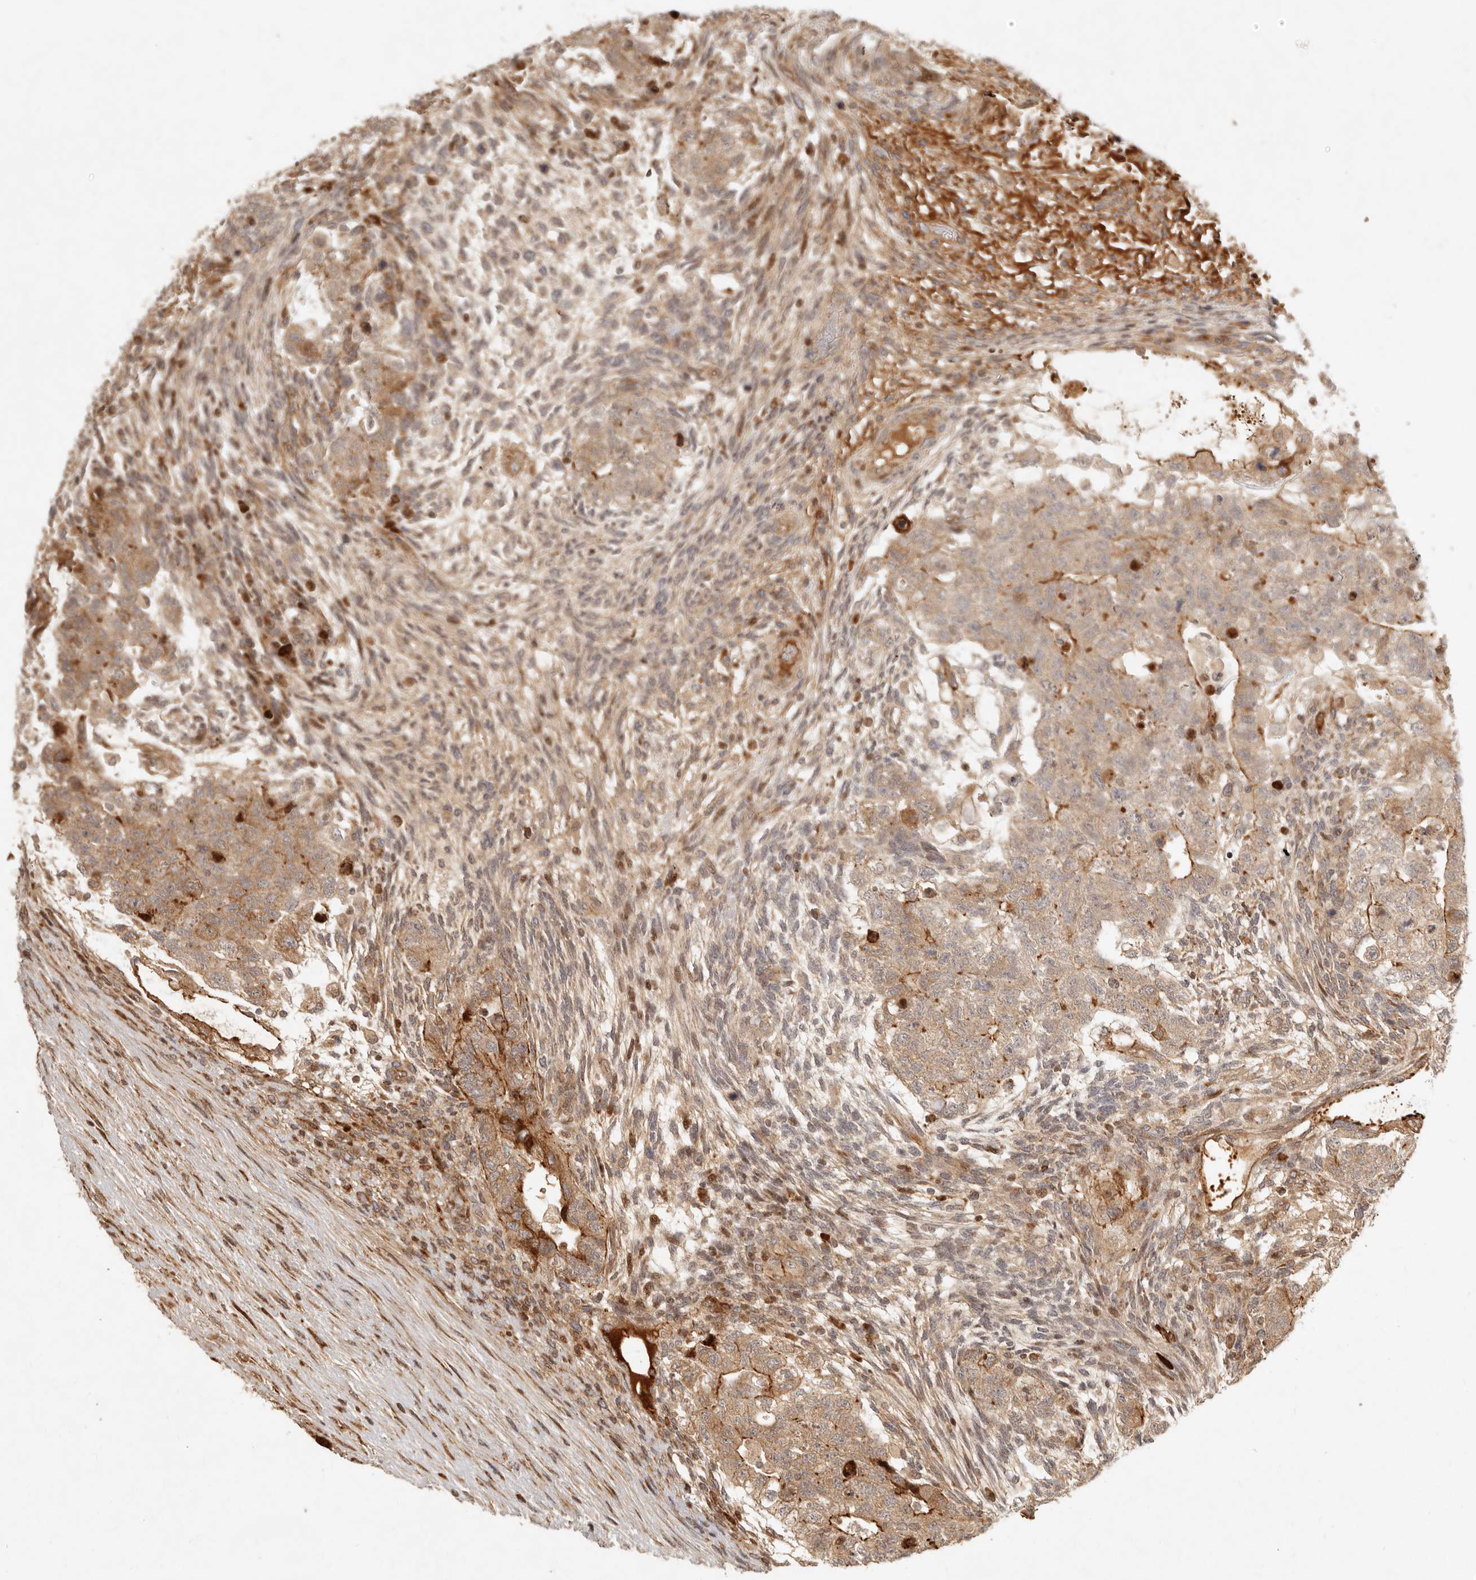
{"staining": {"intensity": "moderate", "quantity": ">75%", "location": "cytoplasmic/membranous"}, "tissue": "testis cancer", "cell_type": "Tumor cells", "image_type": "cancer", "snomed": [{"axis": "morphology", "description": "Normal tissue, NOS"}, {"axis": "morphology", "description": "Carcinoma, Embryonal, NOS"}, {"axis": "topography", "description": "Testis"}], "caption": "DAB immunohistochemical staining of human testis embryonal carcinoma displays moderate cytoplasmic/membranous protein positivity in about >75% of tumor cells. The staining is performed using DAB (3,3'-diaminobenzidine) brown chromogen to label protein expression. The nuclei are counter-stained blue using hematoxylin.", "gene": "KLHL38", "patient": {"sex": "male", "age": 36}}